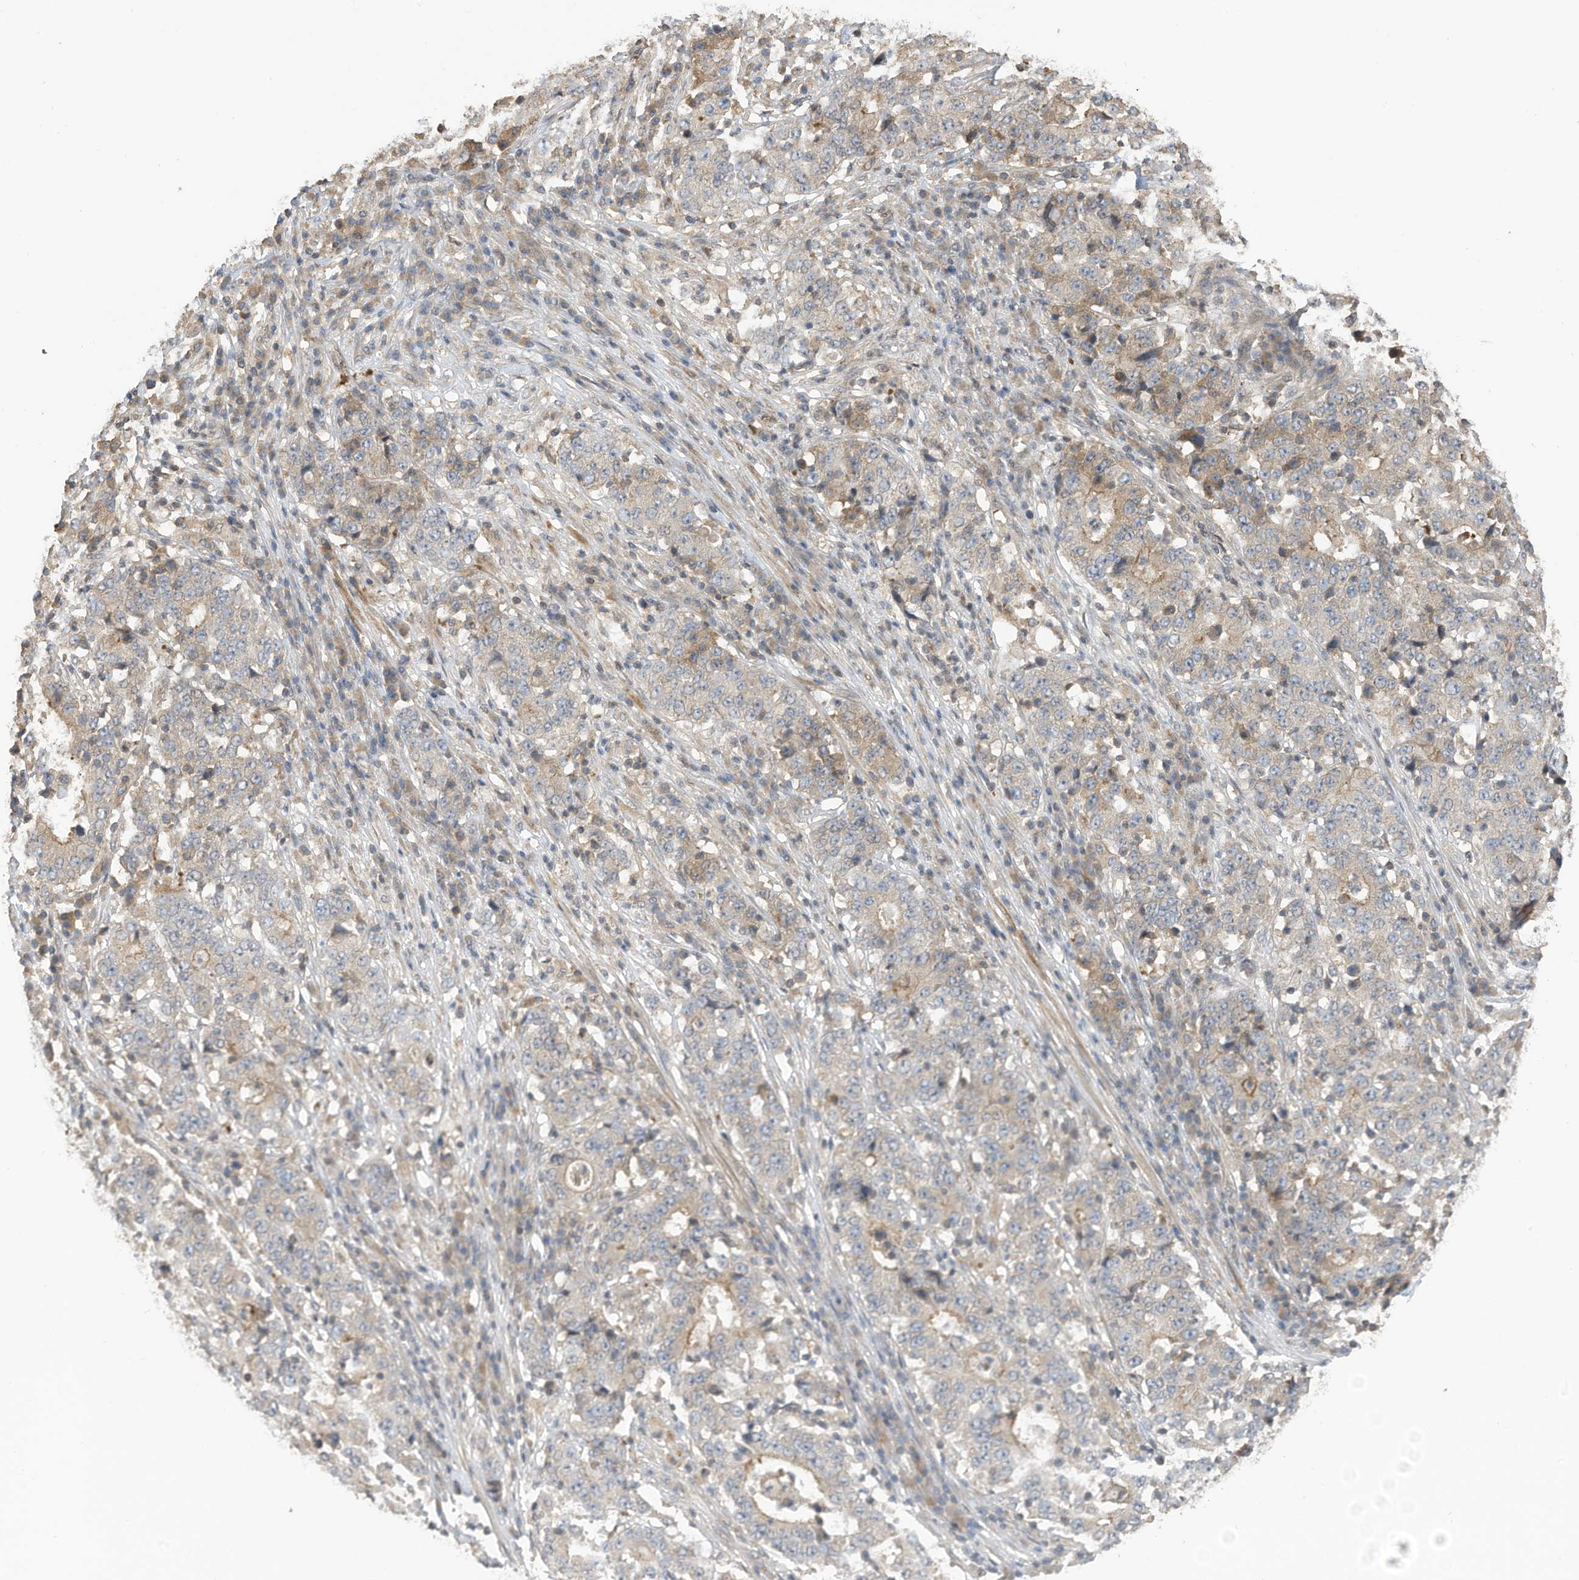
{"staining": {"intensity": "weak", "quantity": "25%-75%", "location": "cytoplasmic/membranous"}, "tissue": "stomach cancer", "cell_type": "Tumor cells", "image_type": "cancer", "snomed": [{"axis": "morphology", "description": "Adenocarcinoma, NOS"}, {"axis": "topography", "description": "Stomach"}], "caption": "Stomach cancer was stained to show a protein in brown. There is low levels of weak cytoplasmic/membranous staining in approximately 25%-75% of tumor cells.", "gene": "REC8", "patient": {"sex": "male", "age": 59}}